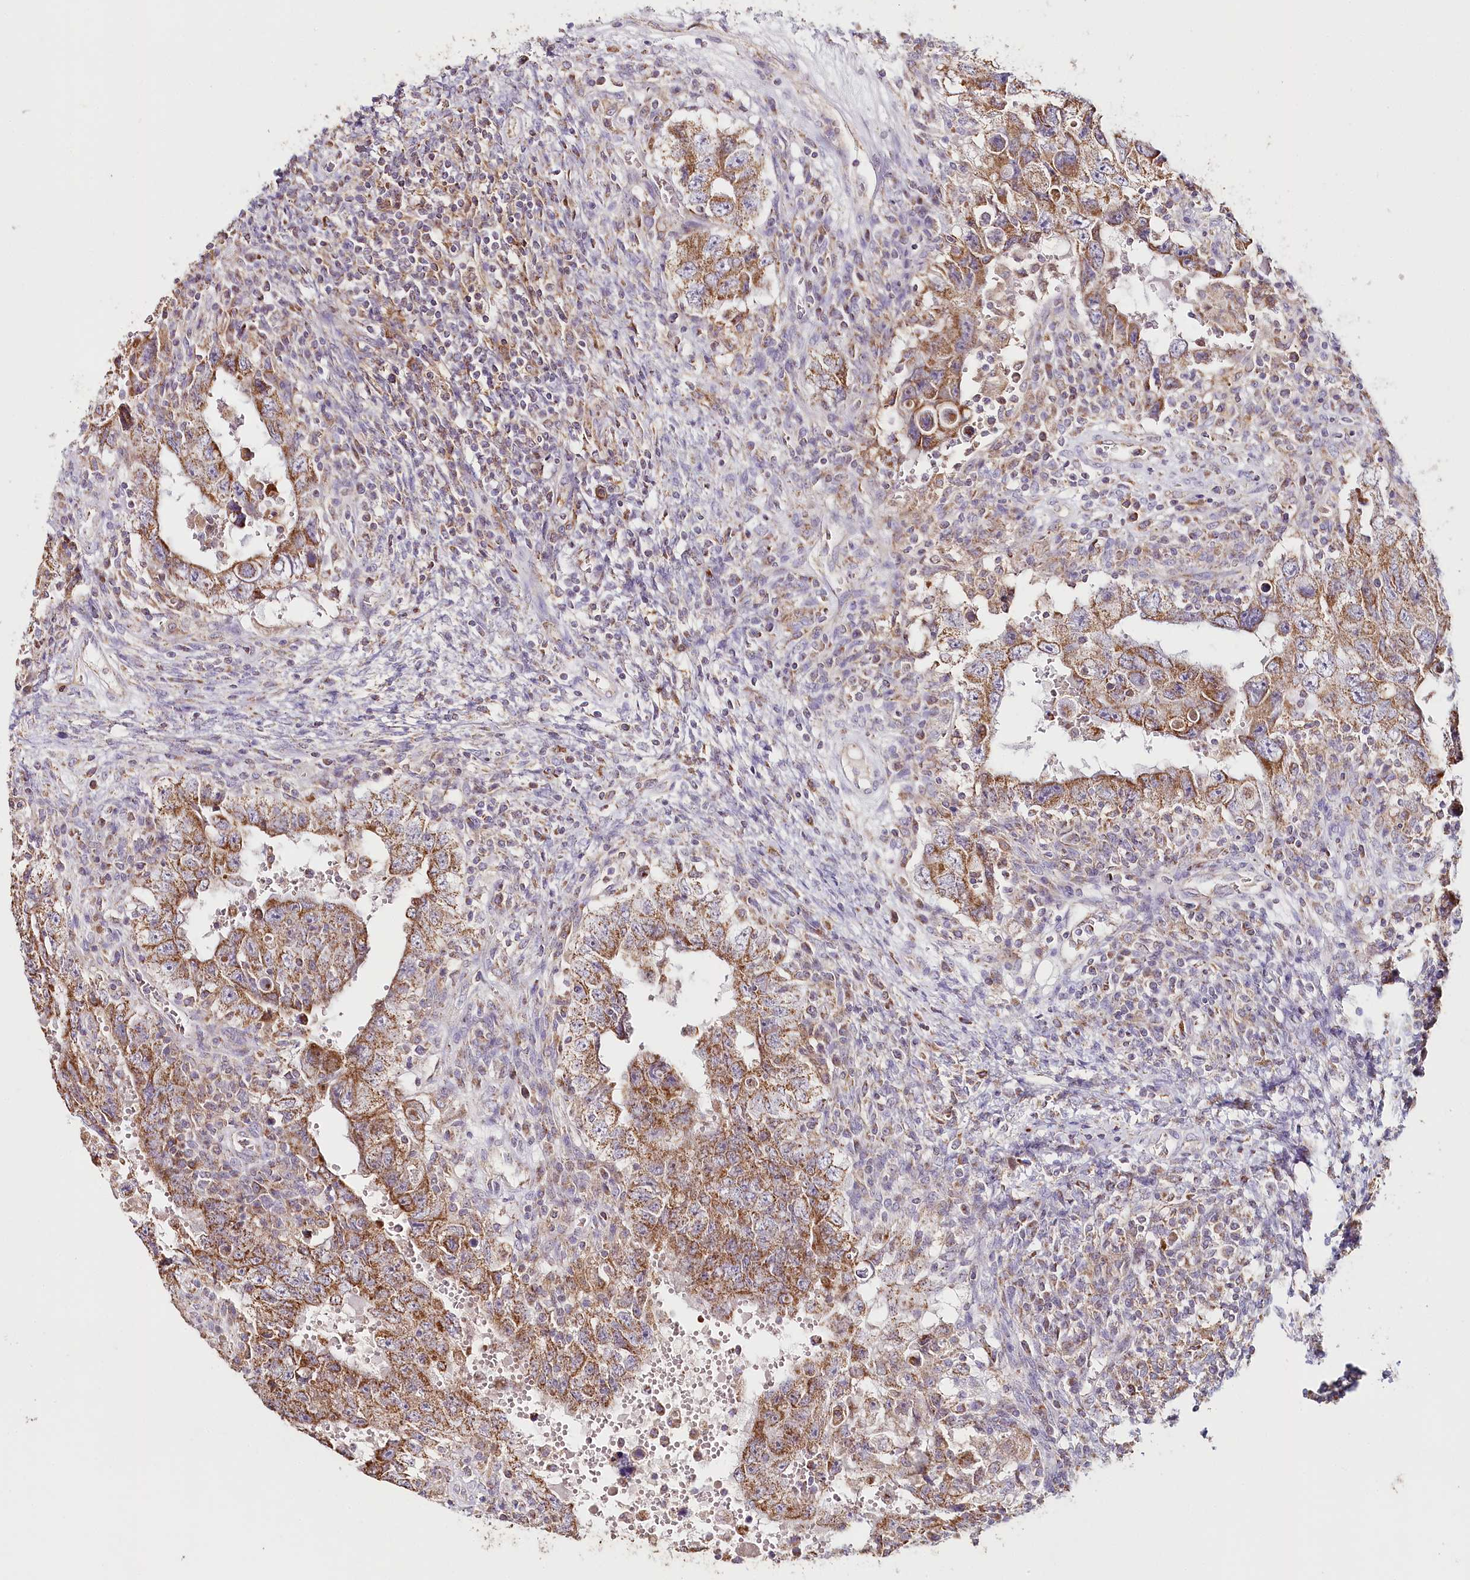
{"staining": {"intensity": "moderate", "quantity": ">75%", "location": "cytoplasmic/membranous"}, "tissue": "testis cancer", "cell_type": "Tumor cells", "image_type": "cancer", "snomed": [{"axis": "morphology", "description": "Carcinoma, Embryonal, NOS"}, {"axis": "topography", "description": "Testis"}], "caption": "IHC of human embryonal carcinoma (testis) displays medium levels of moderate cytoplasmic/membranous staining in approximately >75% of tumor cells.", "gene": "MMP25", "patient": {"sex": "male", "age": 26}}